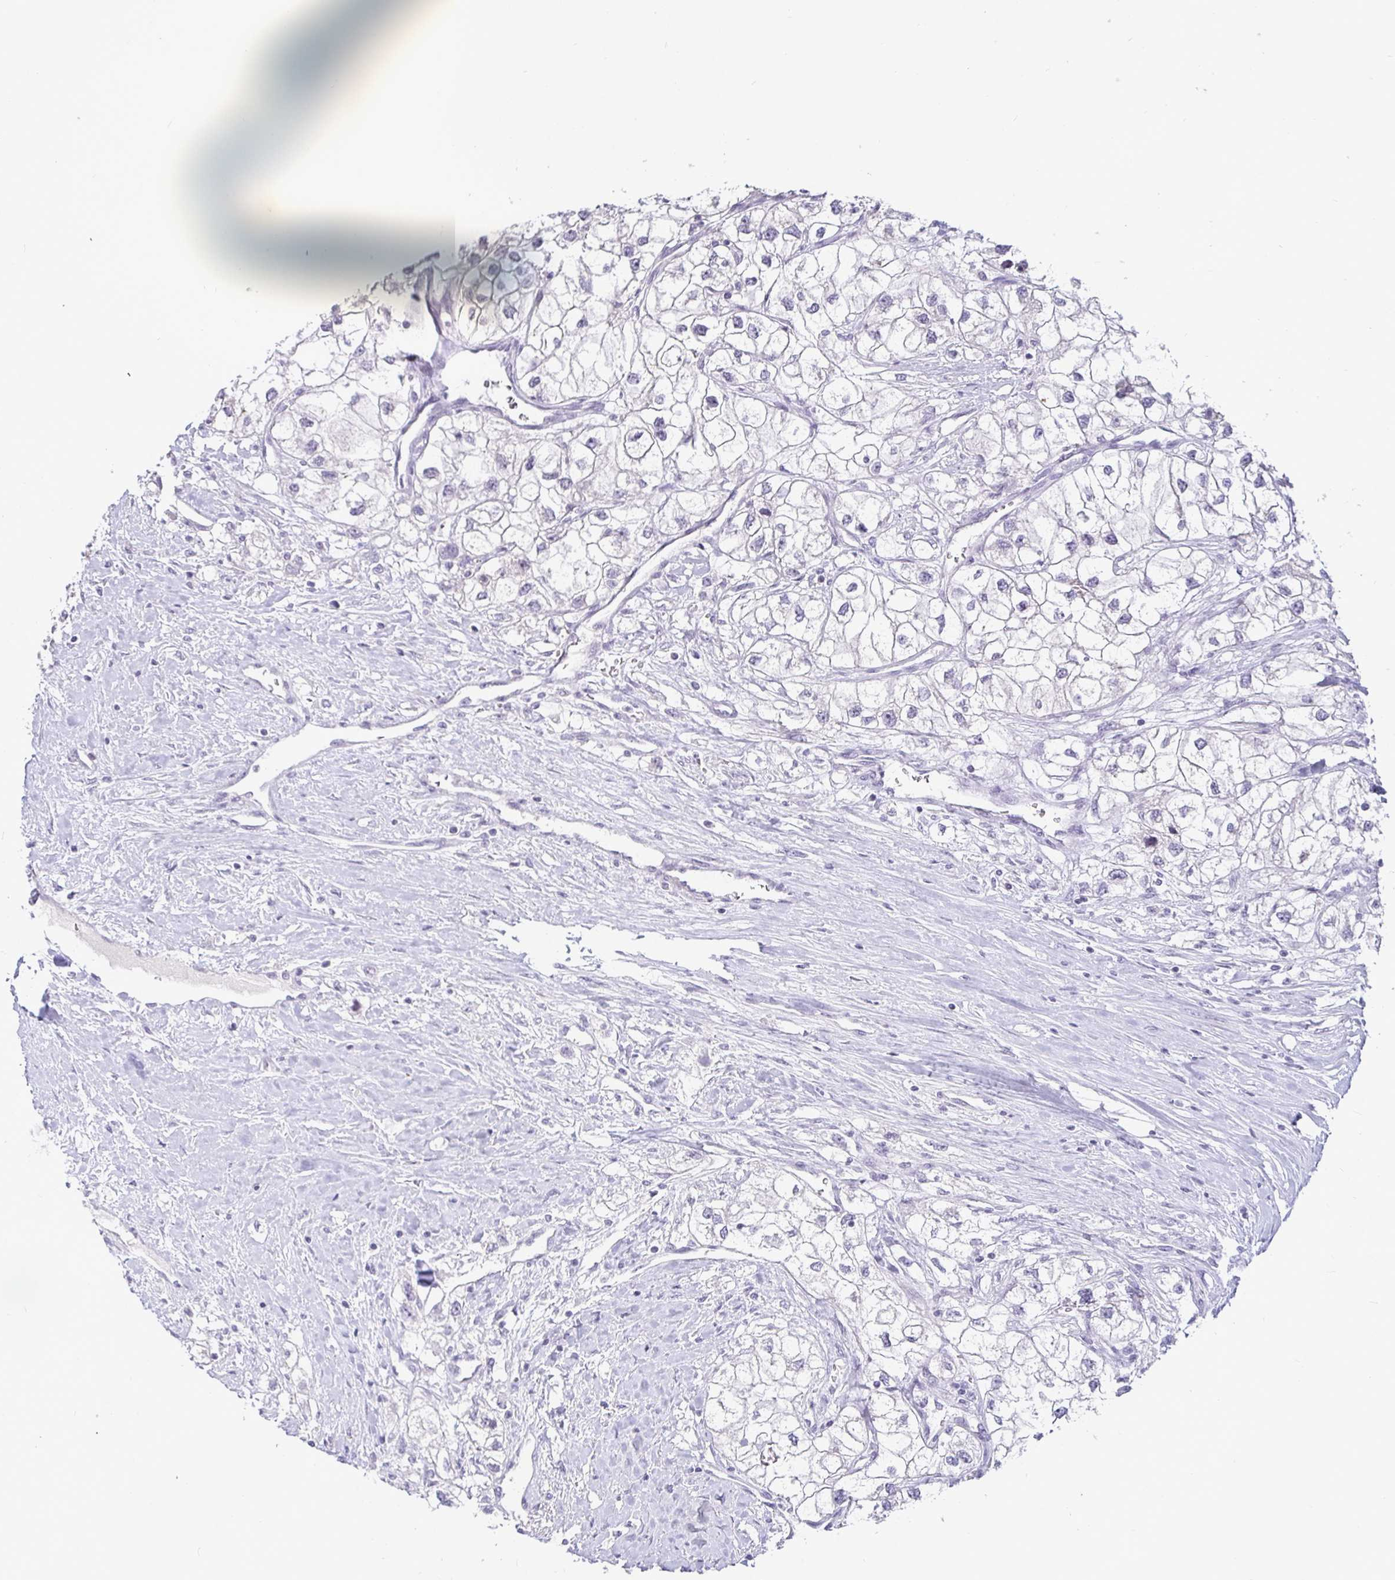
{"staining": {"intensity": "negative", "quantity": "none", "location": "none"}, "tissue": "renal cancer", "cell_type": "Tumor cells", "image_type": "cancer", "snomed": [{"axis": "morphology", "description": "Adenocarcinoma, NOS"}, {"axis": "topography", "description": "Kidney"}], "caption": "Immunohistochemical staining of human renal cancer (adenocarcinoma) shows no significant expression in tumor cells.", "gene": "CR2", "patient": {"sex": "male", "age": 59}}